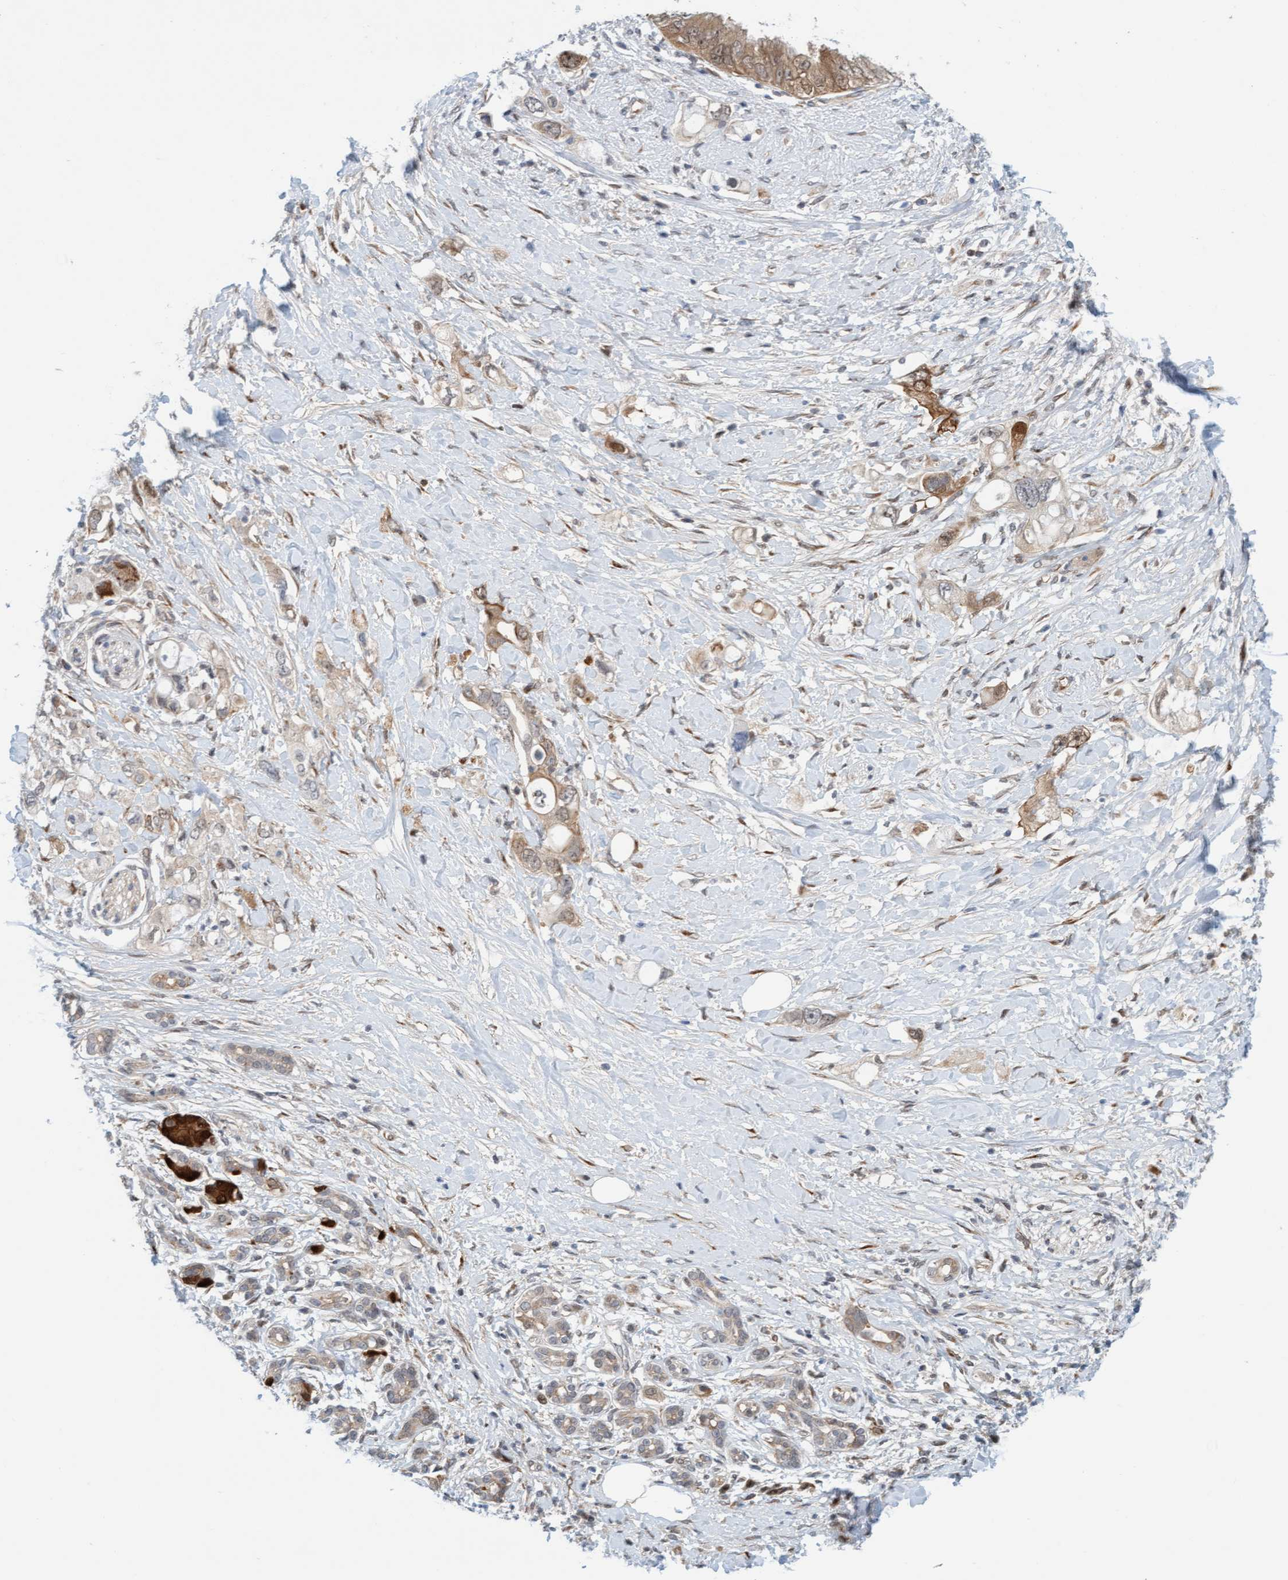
{"staining": {"intensity": "moderate", "quantity": "25%-75%", "location": "cytoplasmic/membranous,nuclear"}, "tissue": "pancreatic cancer", "cell_type": "Tumor cells", "image_type": "cancer", "snomed": [{"axis": "morphology", "description": "Adenocarcinoma, NOS"}, {"axis": "topography", "description": "Pancreas"}], "caption": "Brown immunohistochemical staining in pancreatic cancer (adenocarcinoma) exhibits moderate cytoplasmic/membranous and nuclear positivity in about 25%-75% of tumor cells.", "gene": "EIF4EBP1", "patient": {"sex": "female", "age": 56}}